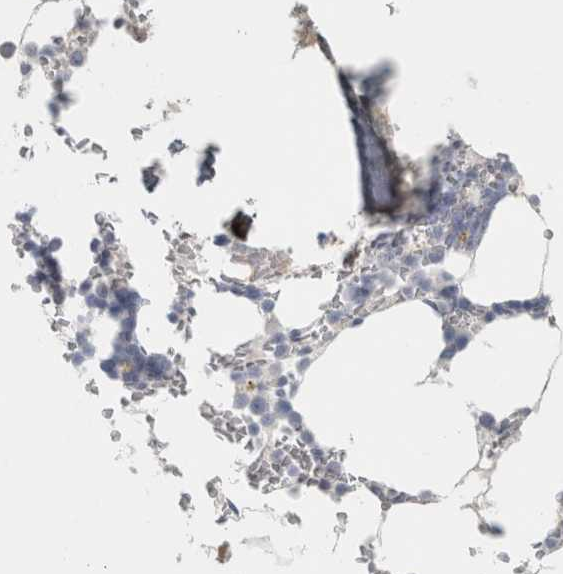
{"staining": {"intensity": "negative", "quantity": "none", "location": "none"}, "tissue": "bone marrow", "cell_type": "Hematopoietic cells", "image_type": "normal", "snomed": [{"axis": "morphology", "description": "Normal tissue, NOS"}, {"axis": "topography", "description": "Bone marrow"}], "caption": "The IHC histopathology image has no significant staining in hematopoietic cells of bone marrow. The staining was performed using DAB to visualize the protein expression in brown, while the nuclei were stained in blue with hematoxylin (Magnification: 20x).", "gene": "TSPAN8", "patient": {"sex": "male", "age": 70}}